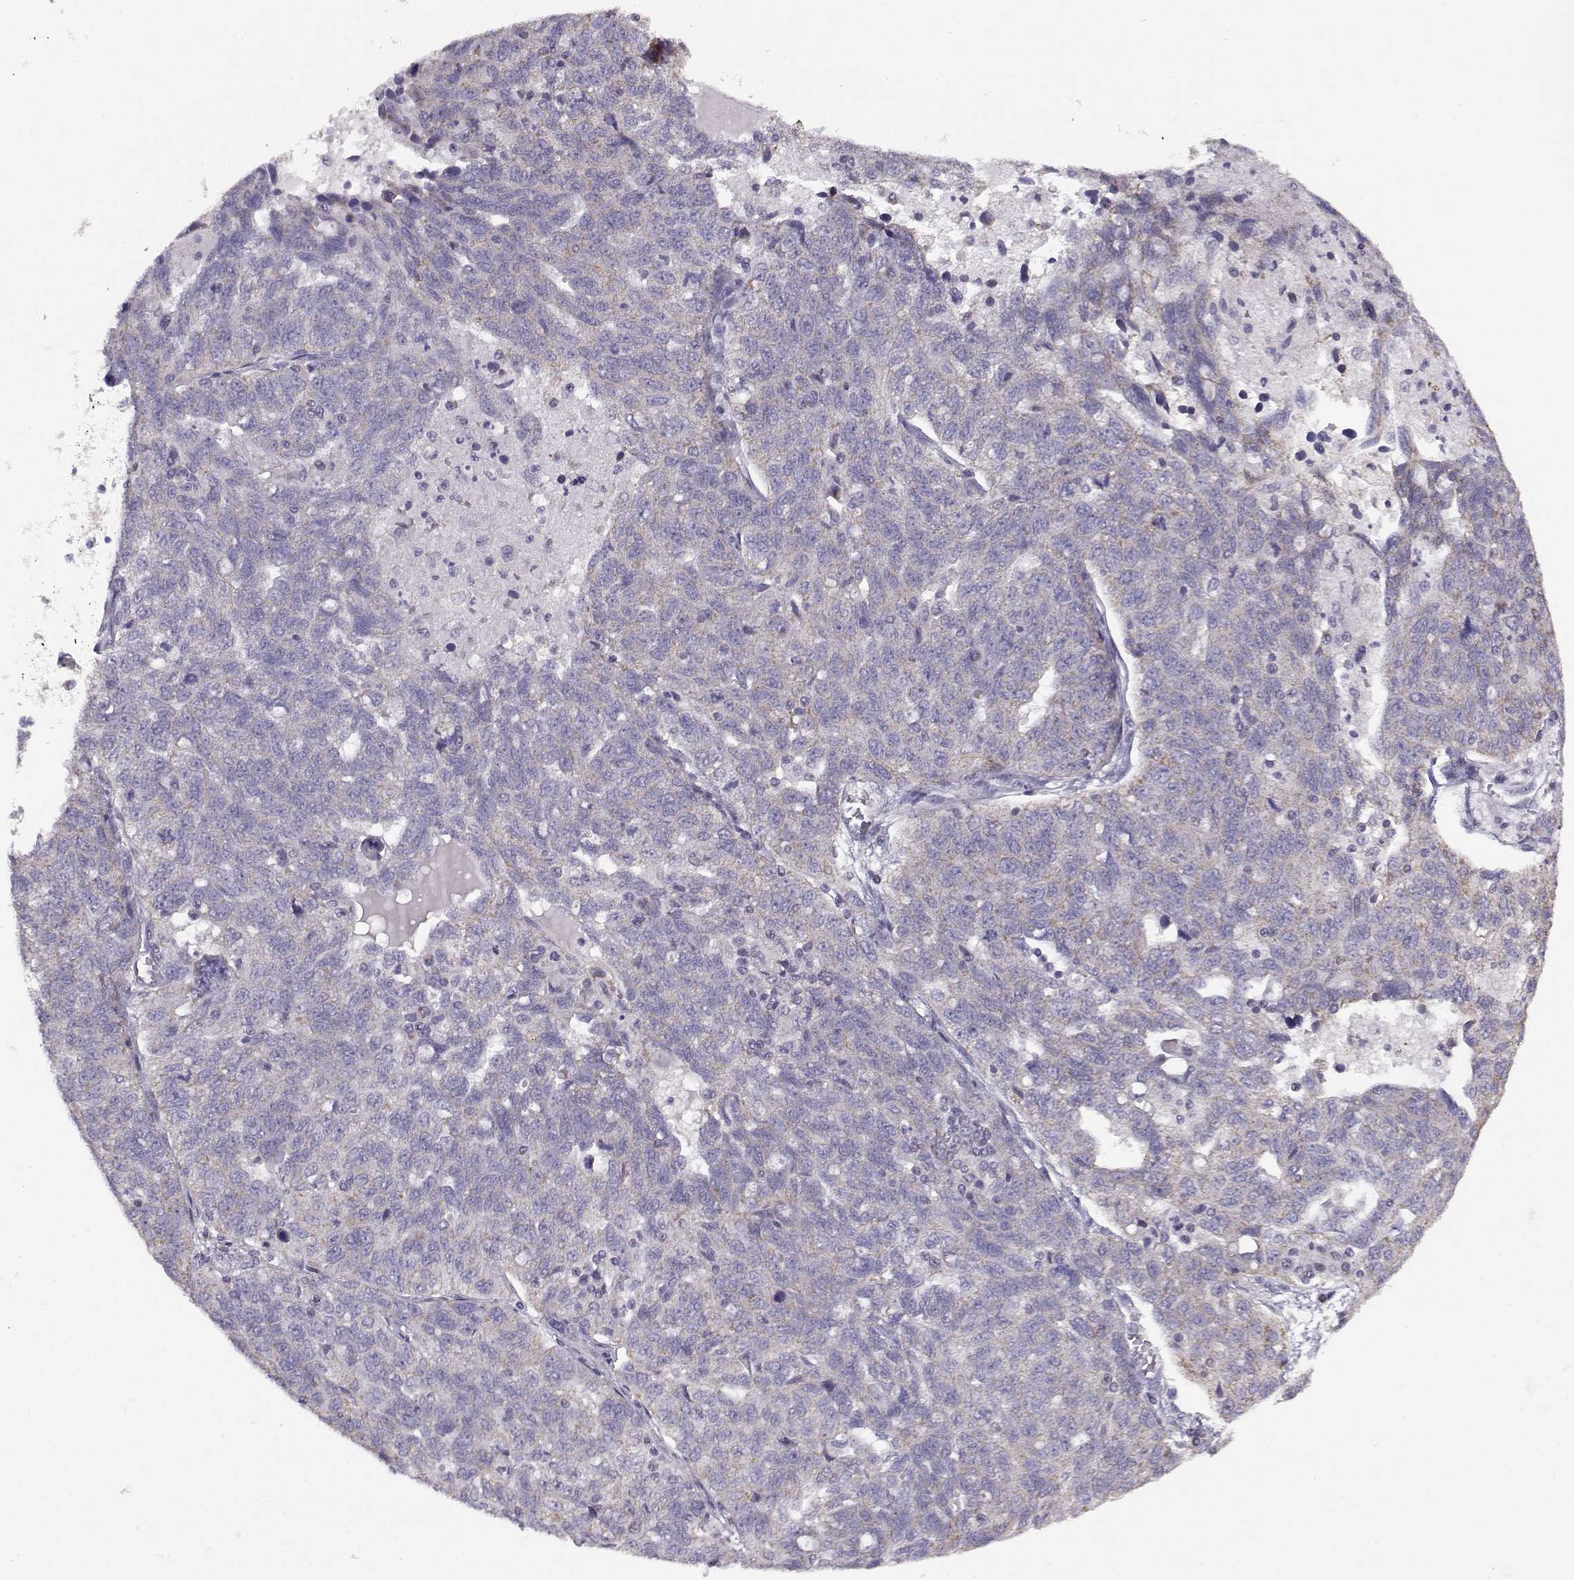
{"staining": {"intensity": "weak", "quantity": "<25%", "location": "cytoplasmic/membranous"}, "tissue": "ovarian cancer", "cell_type": "Tumor cells", "image_type": "cancer", "snomed": [{"axis": "morphology", "description": "Cystadenocarcinoma, serous, NOS"}, {"axis": "topography", "description": "Ovary"}], "caption": "The histopathology image exhibits no significant expression in tumor cells of ovarian cancer.", "gene": "KLF17", "patient": {"sex": "female", "age": 71}}